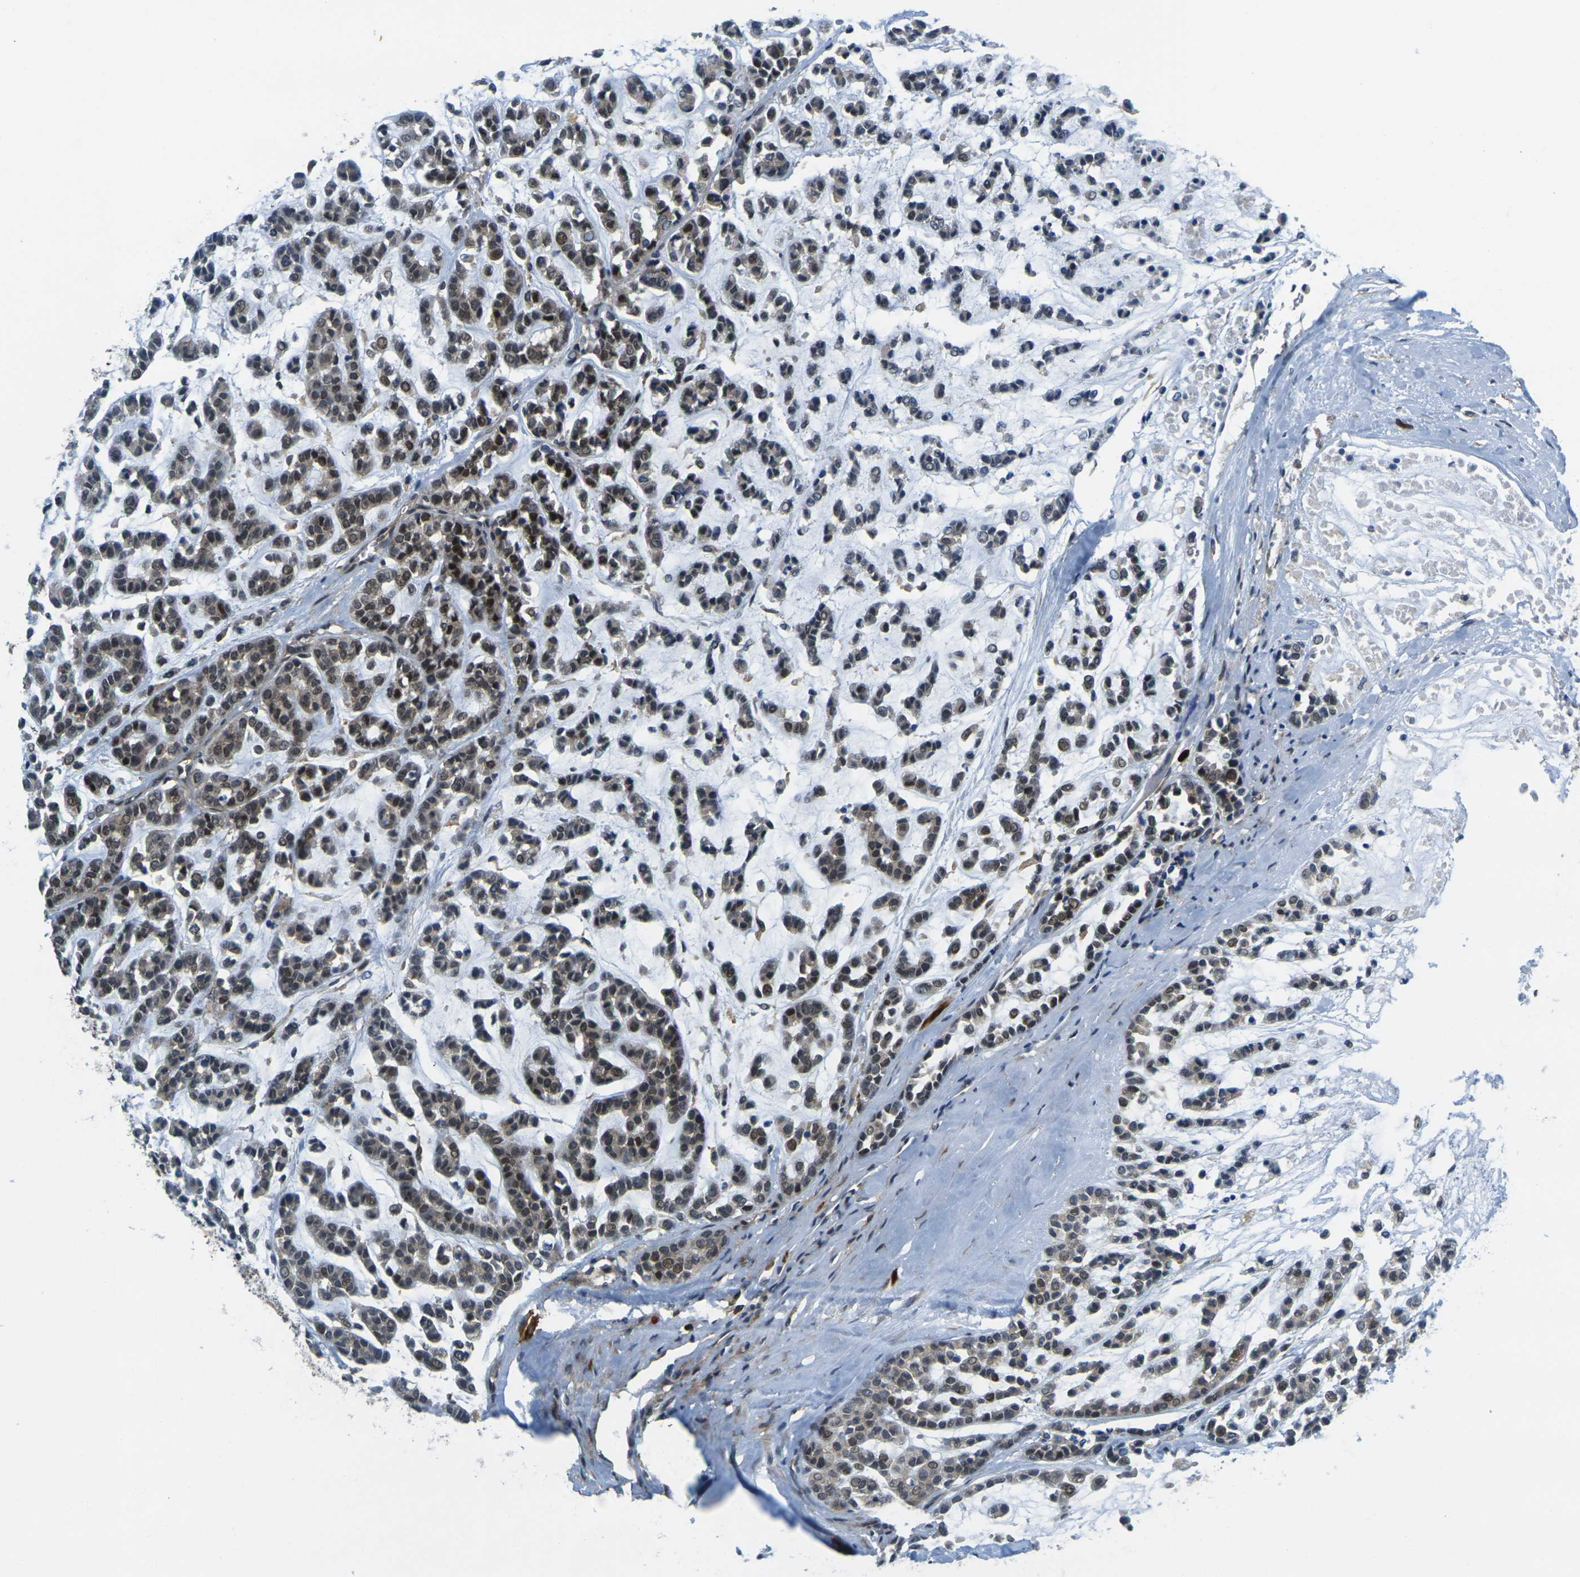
{"staining": {"intensity": "strong", "quantity": "25%-75%", "location": "nuclear"}, "tissue": "head and neck cancer", "cell_type": "Tumor cells", "image_type": "cancer", "snomed": [{"axis": "morphology", "description": "Adenocarcinoma, NOS"}, {"axis": "morphology", "description": "Adenoma, NOS"}, {"axis": "topography", "description": "Head-Neck"}], "caption": "A brown stain shows strong nuclear staining of a protein in human head and neck cancer tumor cells. The protein of interest is shown in brown color, while the nuclei are stained blue.", "gene": "KCTD10", "patient": {"sex": "female", "age": 55}}